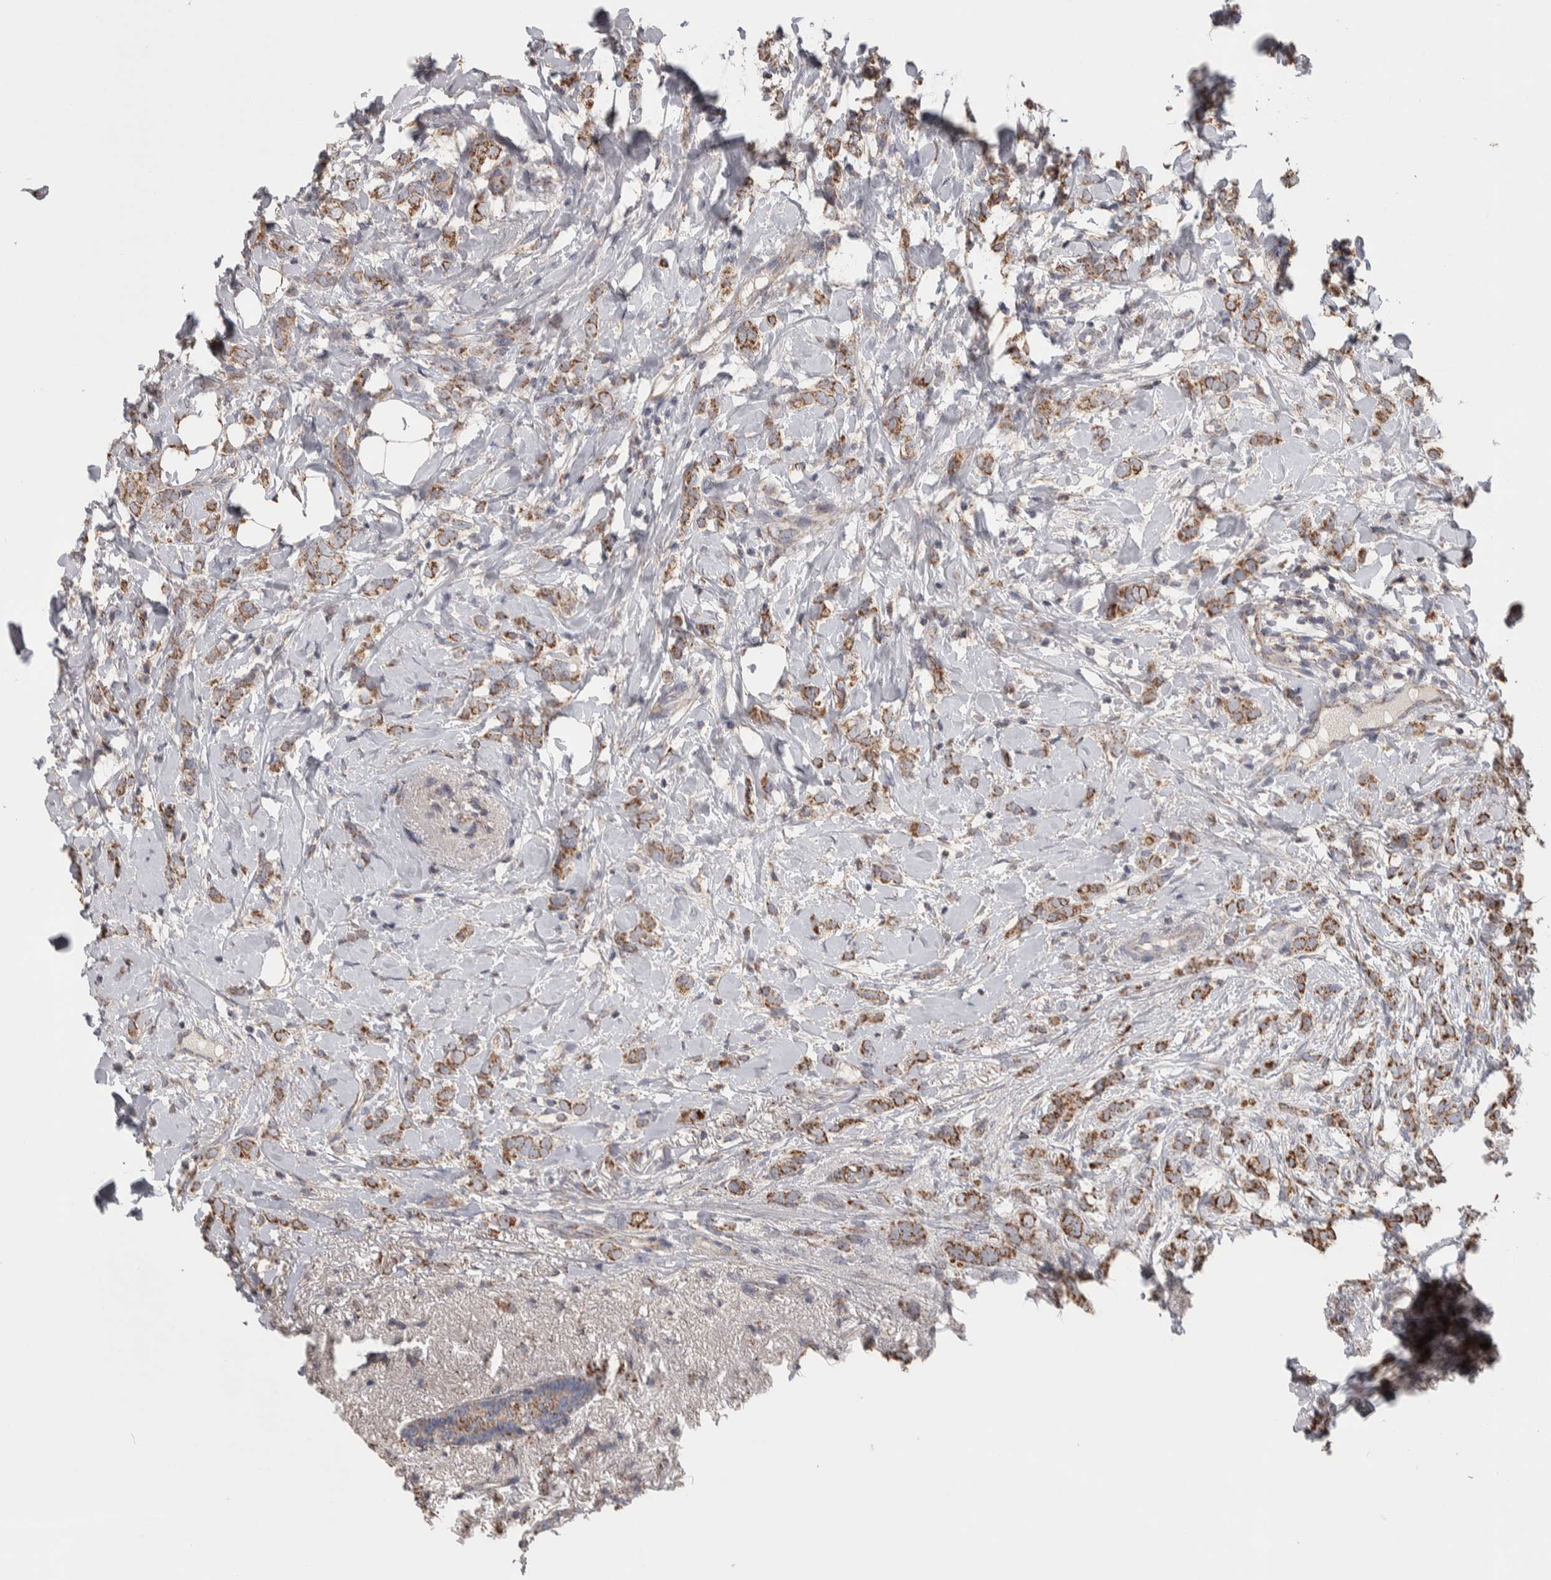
{"staining": {"intensity": "moderate", "quantity": ">75%", "location": "cytoplasmic/membranous"}, "tissue": "breast cancer", "cell_type": "Tumor cells", "image_type": "cancer", "snomed": [{"axis": "morphology", "description": "Normal tissue, NOS"}, {"axis": "morphology", "description": "Lobular carcinoma"}, {"axis": "topography", "description": "Breast"}], "caption": "Brown immunohistochemical staining in breast cancer (lobular carcinoma) displays moderate cytoplasmic/membranous staining in approximately >75% of tumor cells.", "gene": "SCO1", "patient": {"sex": "female", "age": 47}}